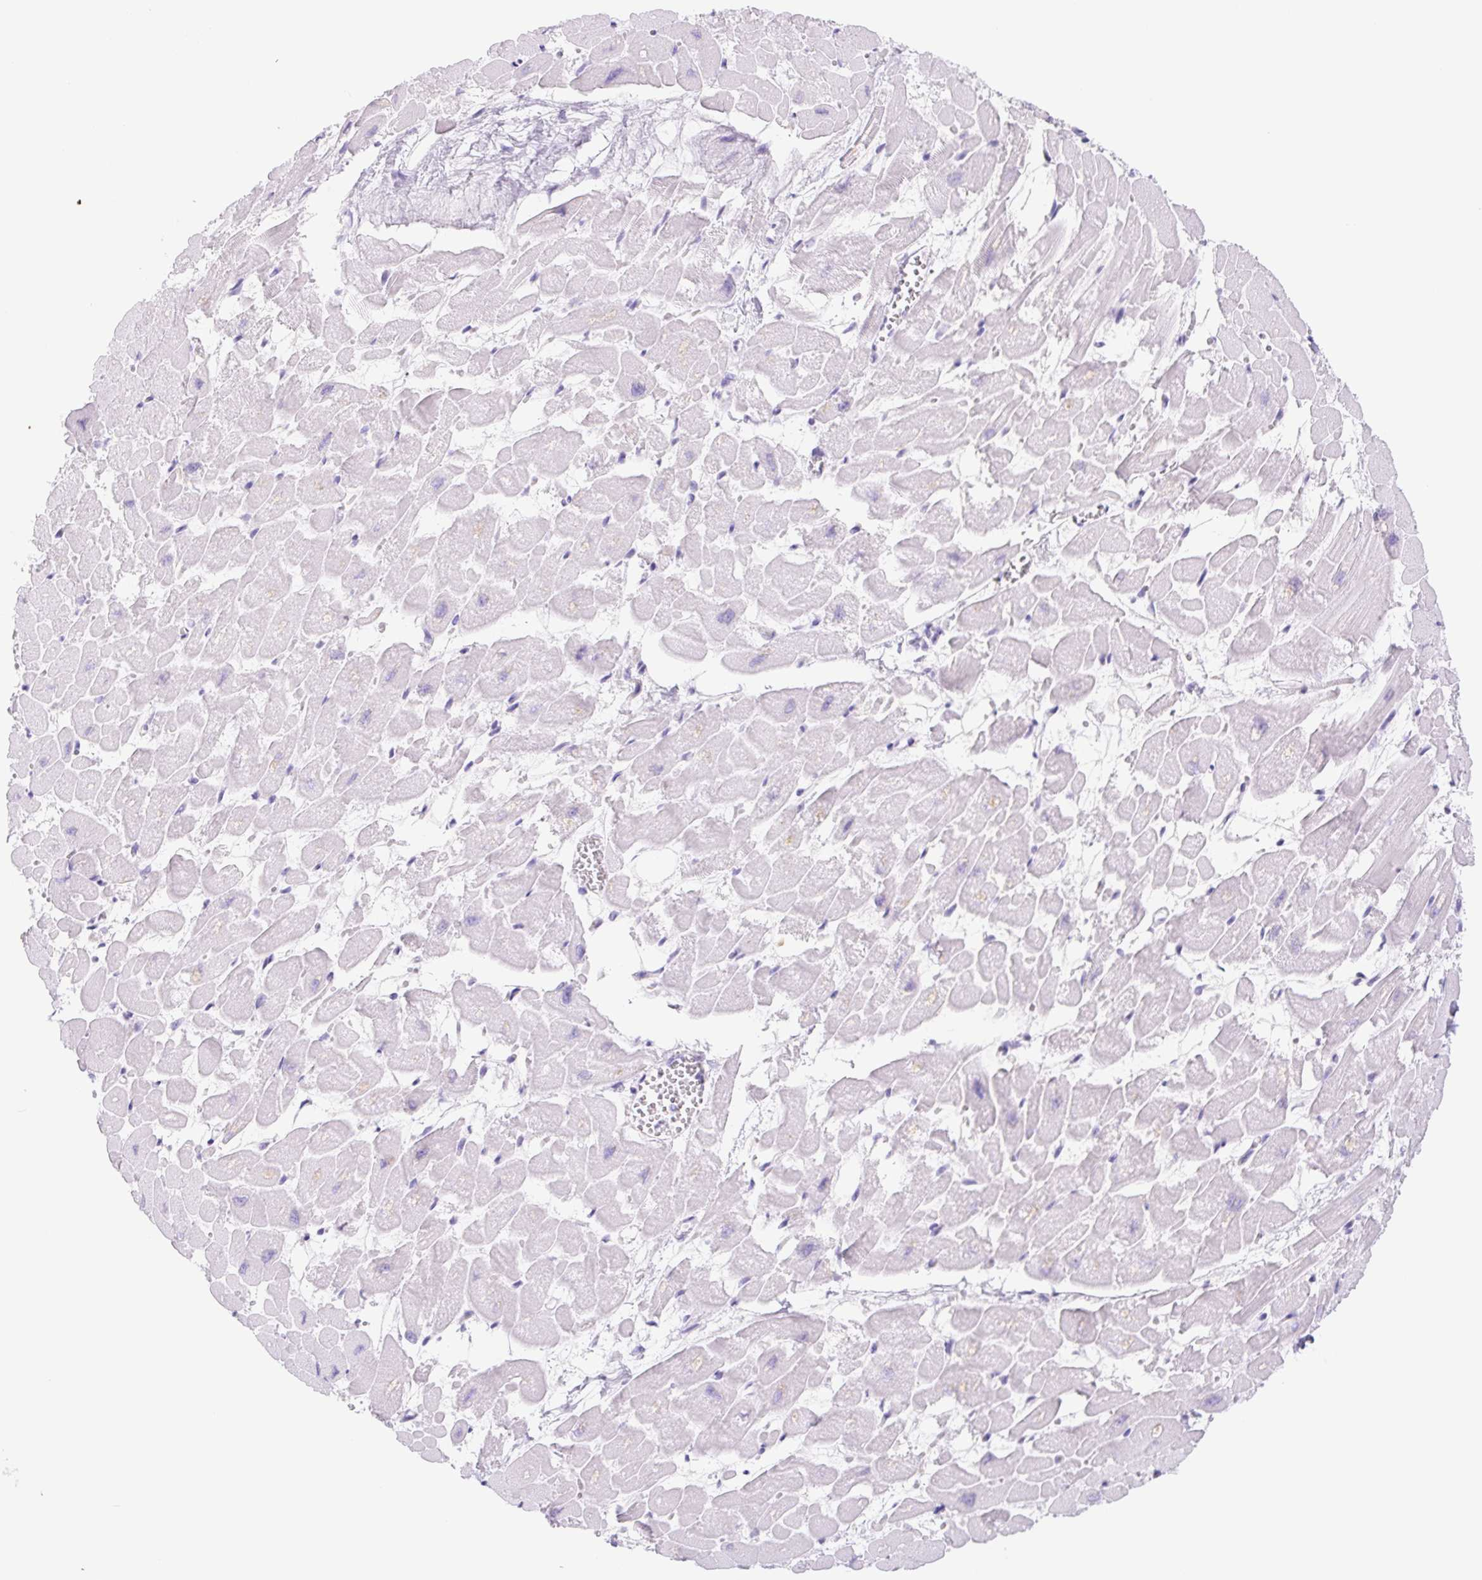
{"staining": {"intensity": "negative", "quantity": "none", "location": "none"}, "tissue": "heart muscle", "cell_type": "Cardiomyocytes", "image_type": "normal", "snomed": [{"axis": "morphology", "description": "Normal tissue, NOS"}, {"axis": "topography", "description": "Heart"}], "caption": "This is an IHC photomicrograph of benign human heart muscle. There is no positivity in cardiomyocytes.", "gene": "CYP21A2", "patient": {"sex": "female", "age": 52}}